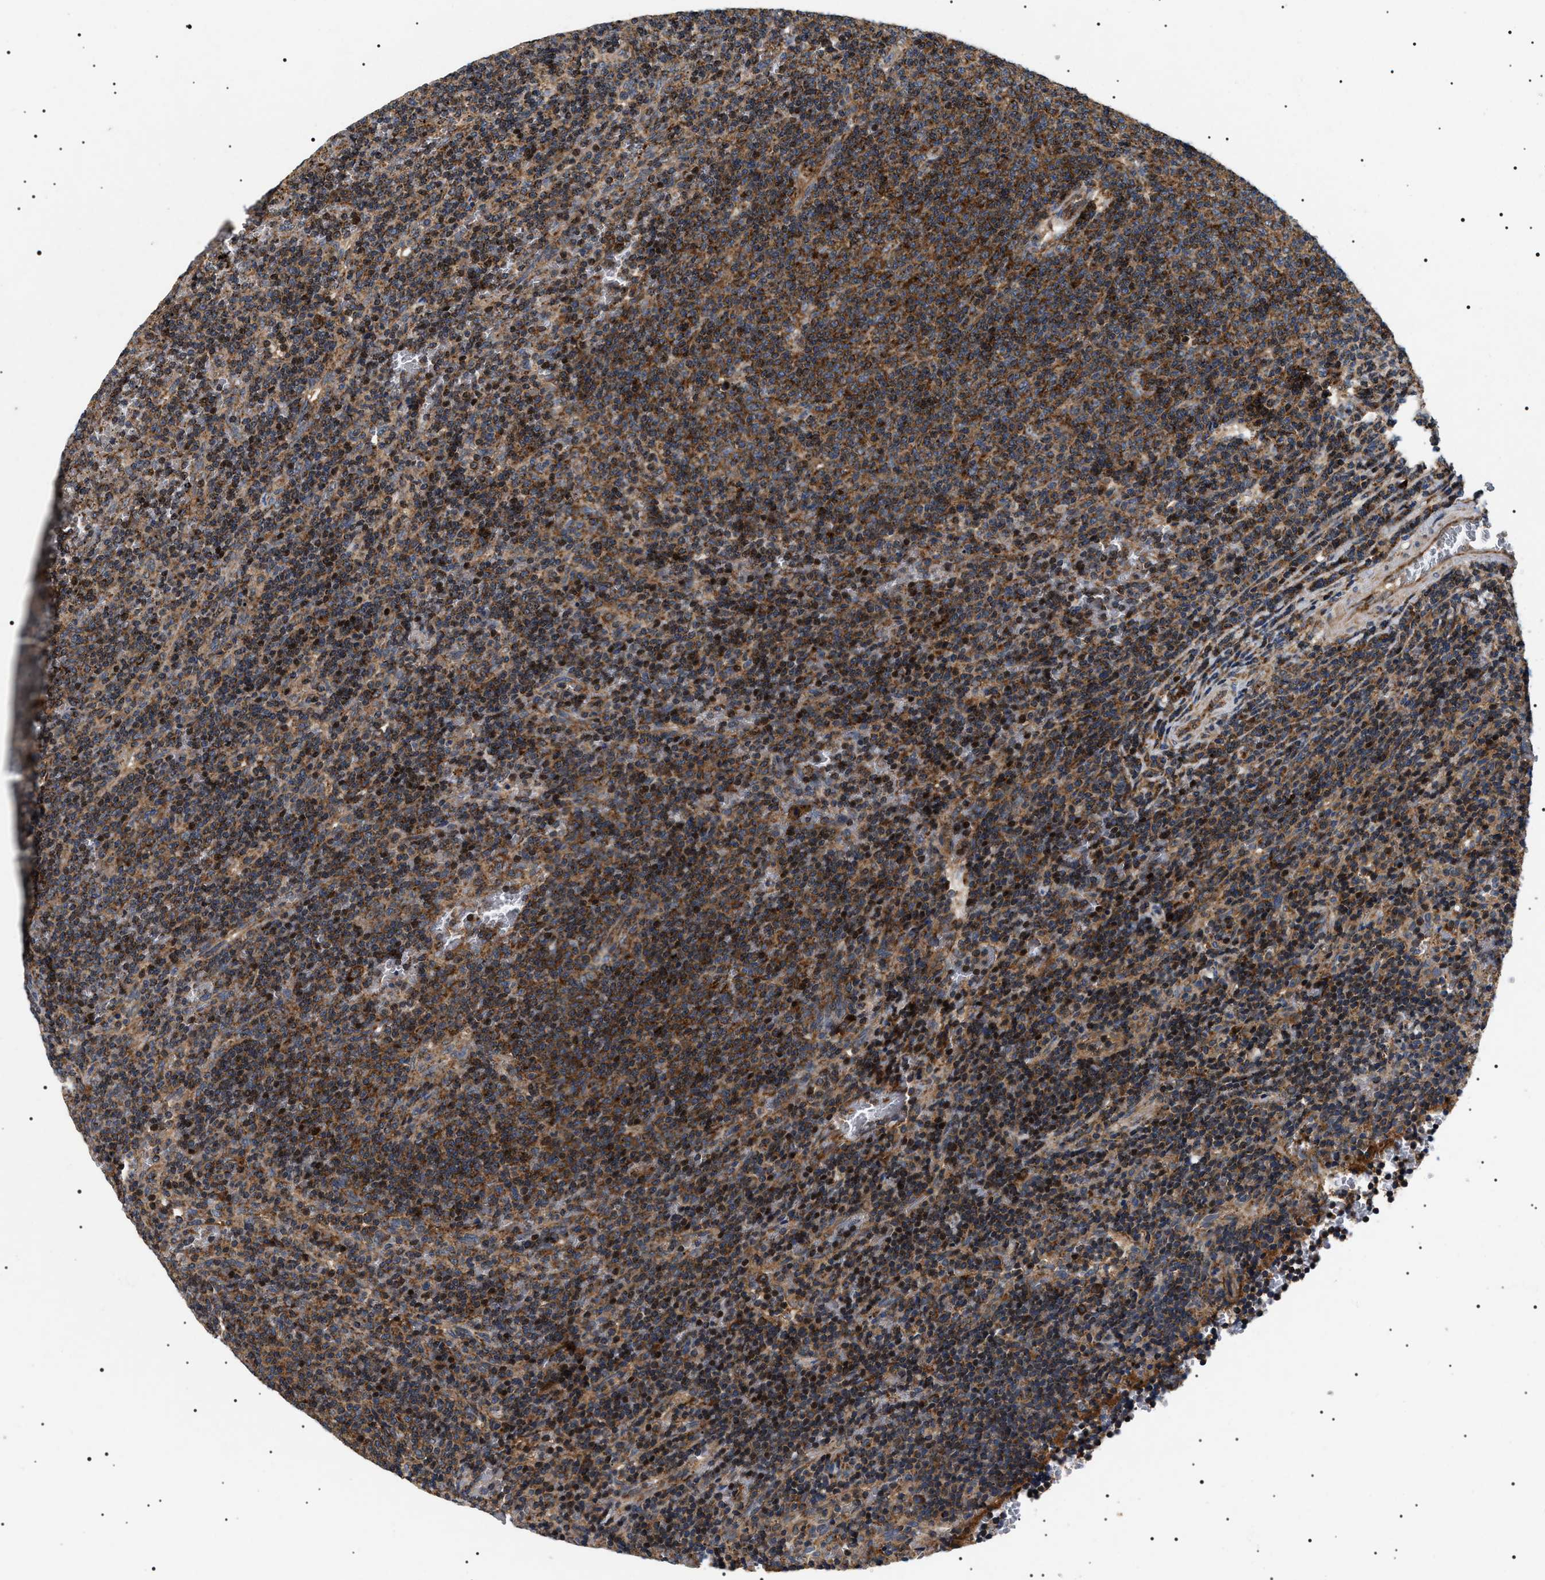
{"staining": {"intensity": "moderate", "quantity": "25%-75%", "location": "cytoplasmic/membranous"}, "tissue": "lymphoma", "cell_type": "Tumor cells", "image_type": "cancer", "snomed": [{"axis": "morphology", "description": "Malignant lymphoma, non-Hodgkin's type, Low grade"}, {"axis": "topography", "description": "Spleen"}], "caption": "Immunohistochemical staining of lymphoma displays medium levels of moderate cytoplasmic/membranous protein positivity in about 25%-75% of tumor cells.", "gene": "OXSM", "patient": {"sex": "female", "age": 50}}